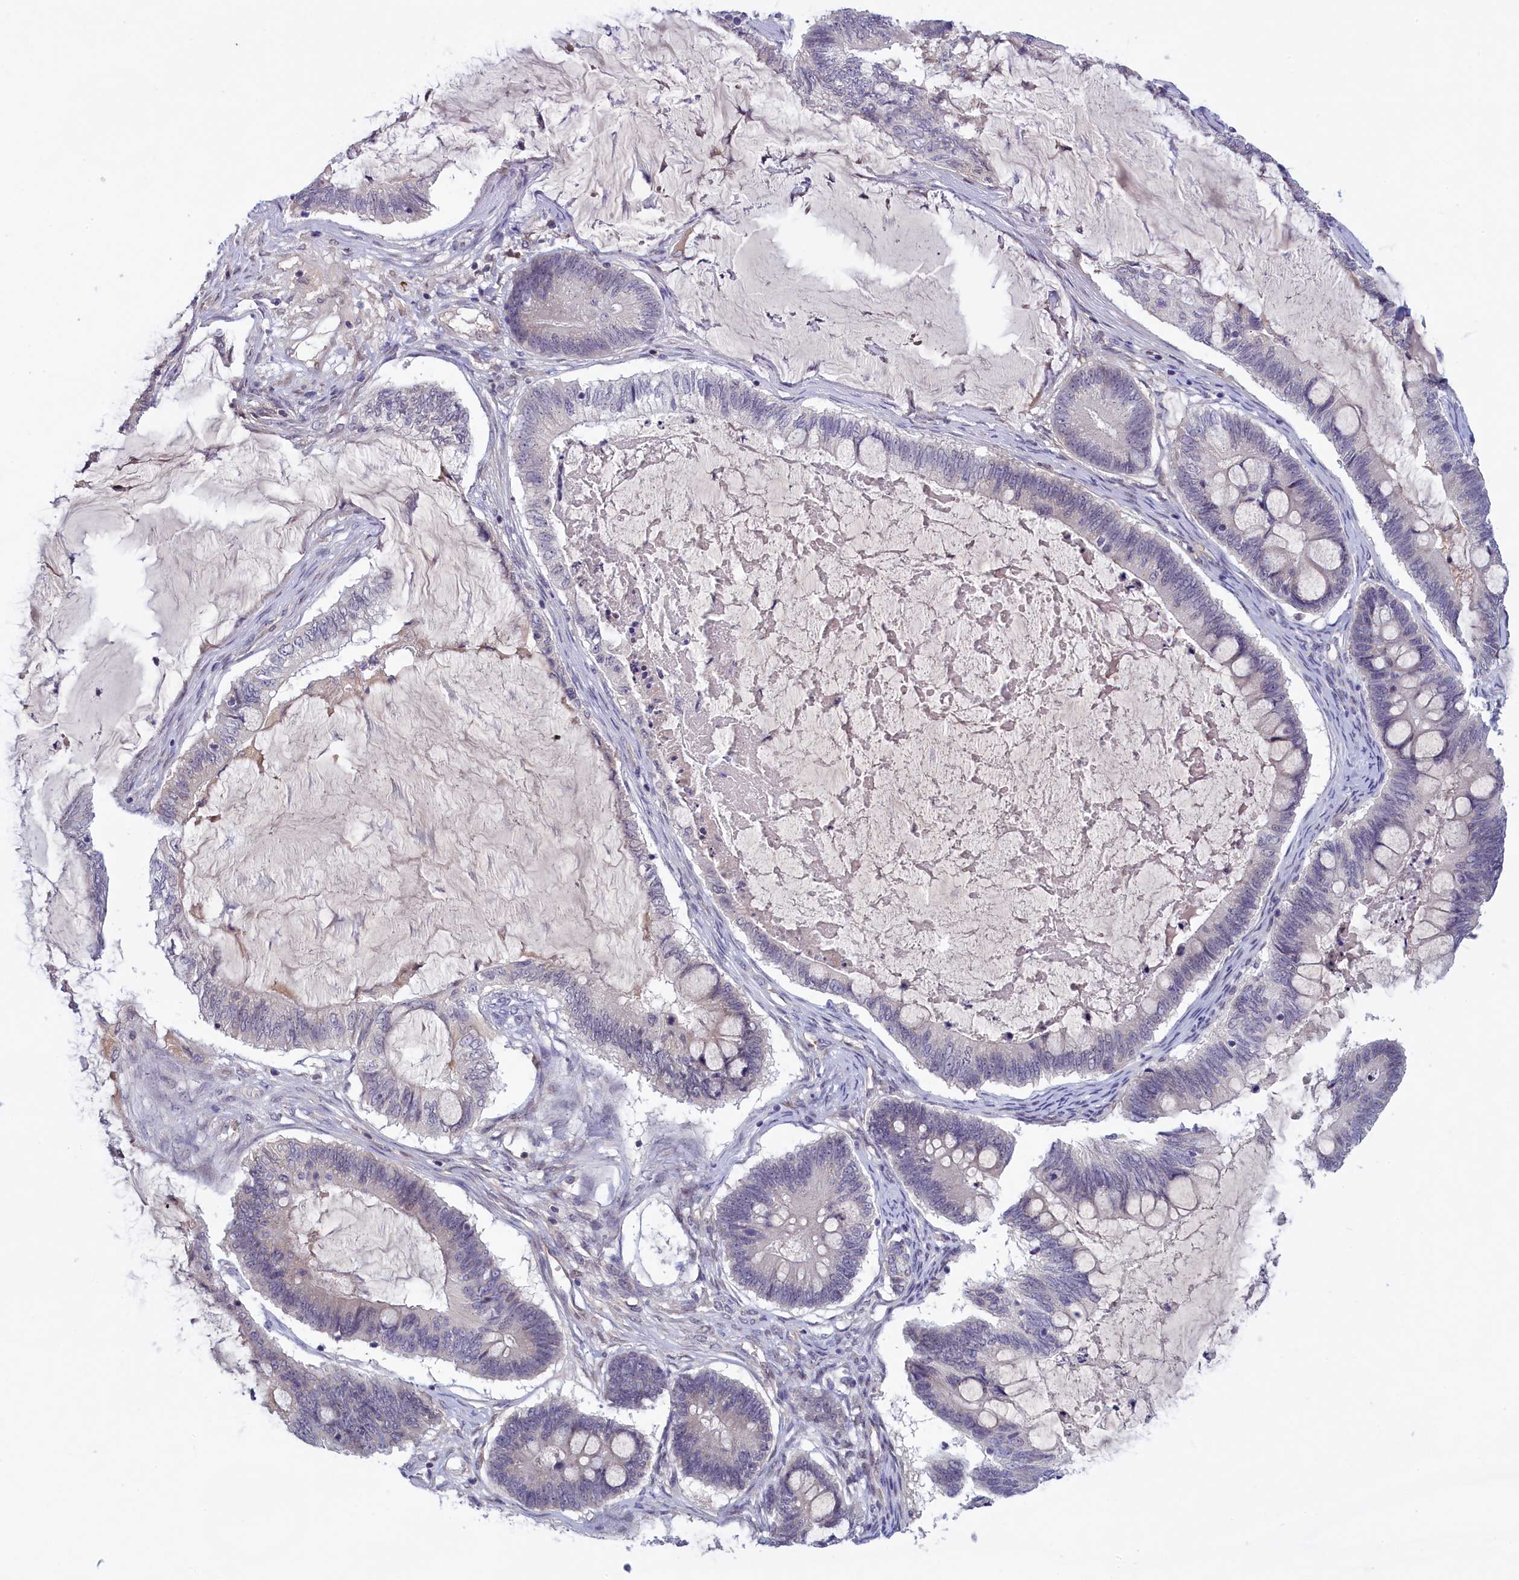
{"staining": {"intensity": "negative", "quantity": "none", "location": "none"}, "tissue": "ovarian cancer", "cell_type": "Tumor cells", "image_type": "cancer", "snomed": [{"axis": "morphology", "description": "Cystadenocarcinoma, mucinous, NOS"}, {"axis": "topography", "description": "Ovary"}], "caption": "IHC histopathology image of neoplastic tissue: human ovarian cancer (mucinous cystadenocarcinoma) stained with DAB exhibits no significant protein positivity in tumor cells.", "gene": "IGFALS", "patient": {"sex": "female", "age": 61}}